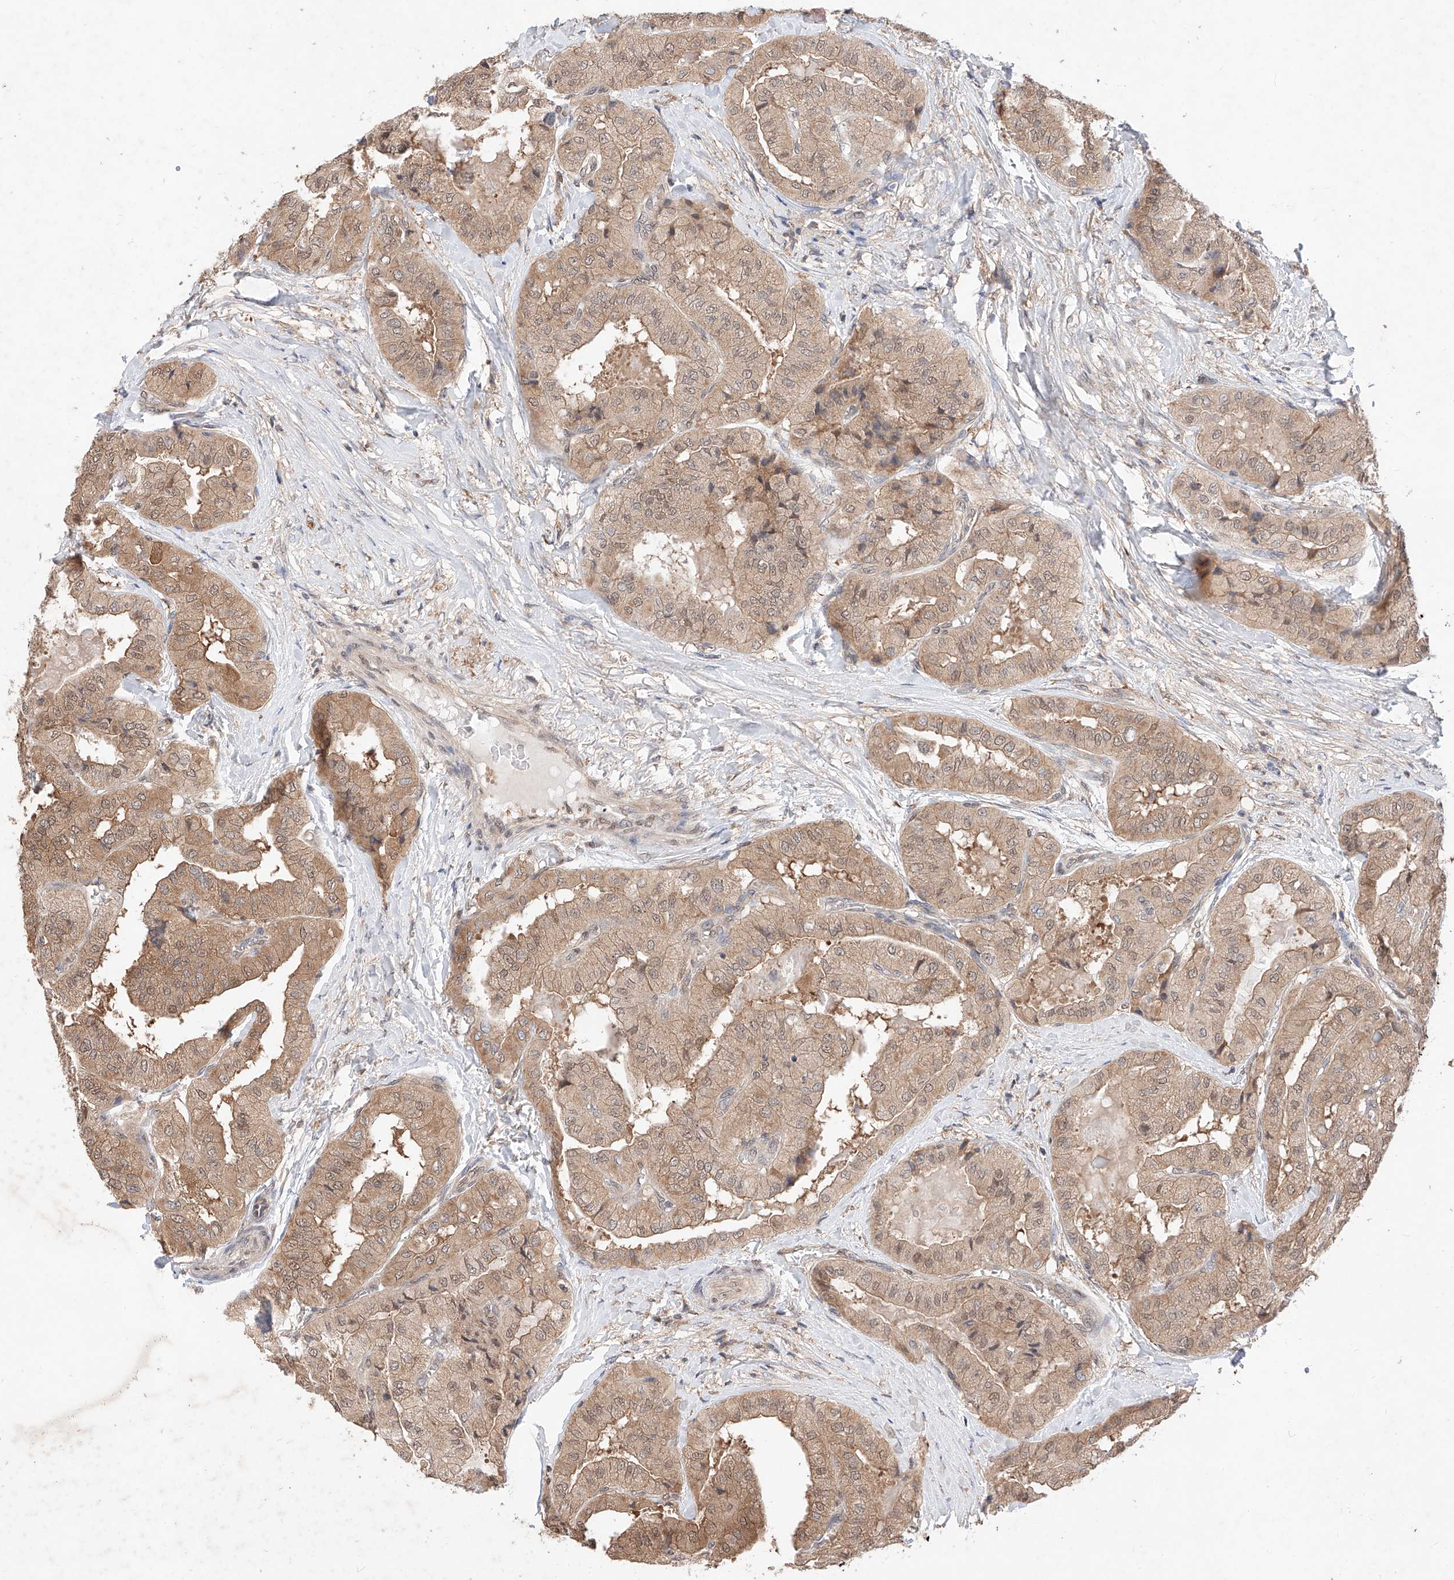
{"staining": {"intensity": "moderate", "quantity": ">75%", "location": "cytoplasmic/membranous,nuclear"}, "tissue": "thyroid cancer", "cell_type": "Tumor cells", "image_type": "cancer", "snomed": [{"axis": "morphology", "description": "Papillary adenocarcinoma, NOS"}, {"axis": "topography", "description": "Thyroid gland"}], "caption": "Immunohistochemistry of human thyroid cancer demonstrates medium levels of moderate cytoplasmic/membranous and nuclear positivity in about >75% of tumor cells. Nuclei are stained in blue.", "gene": "ZSCAN4", "patient": {"sex": "female", "age": 59}}